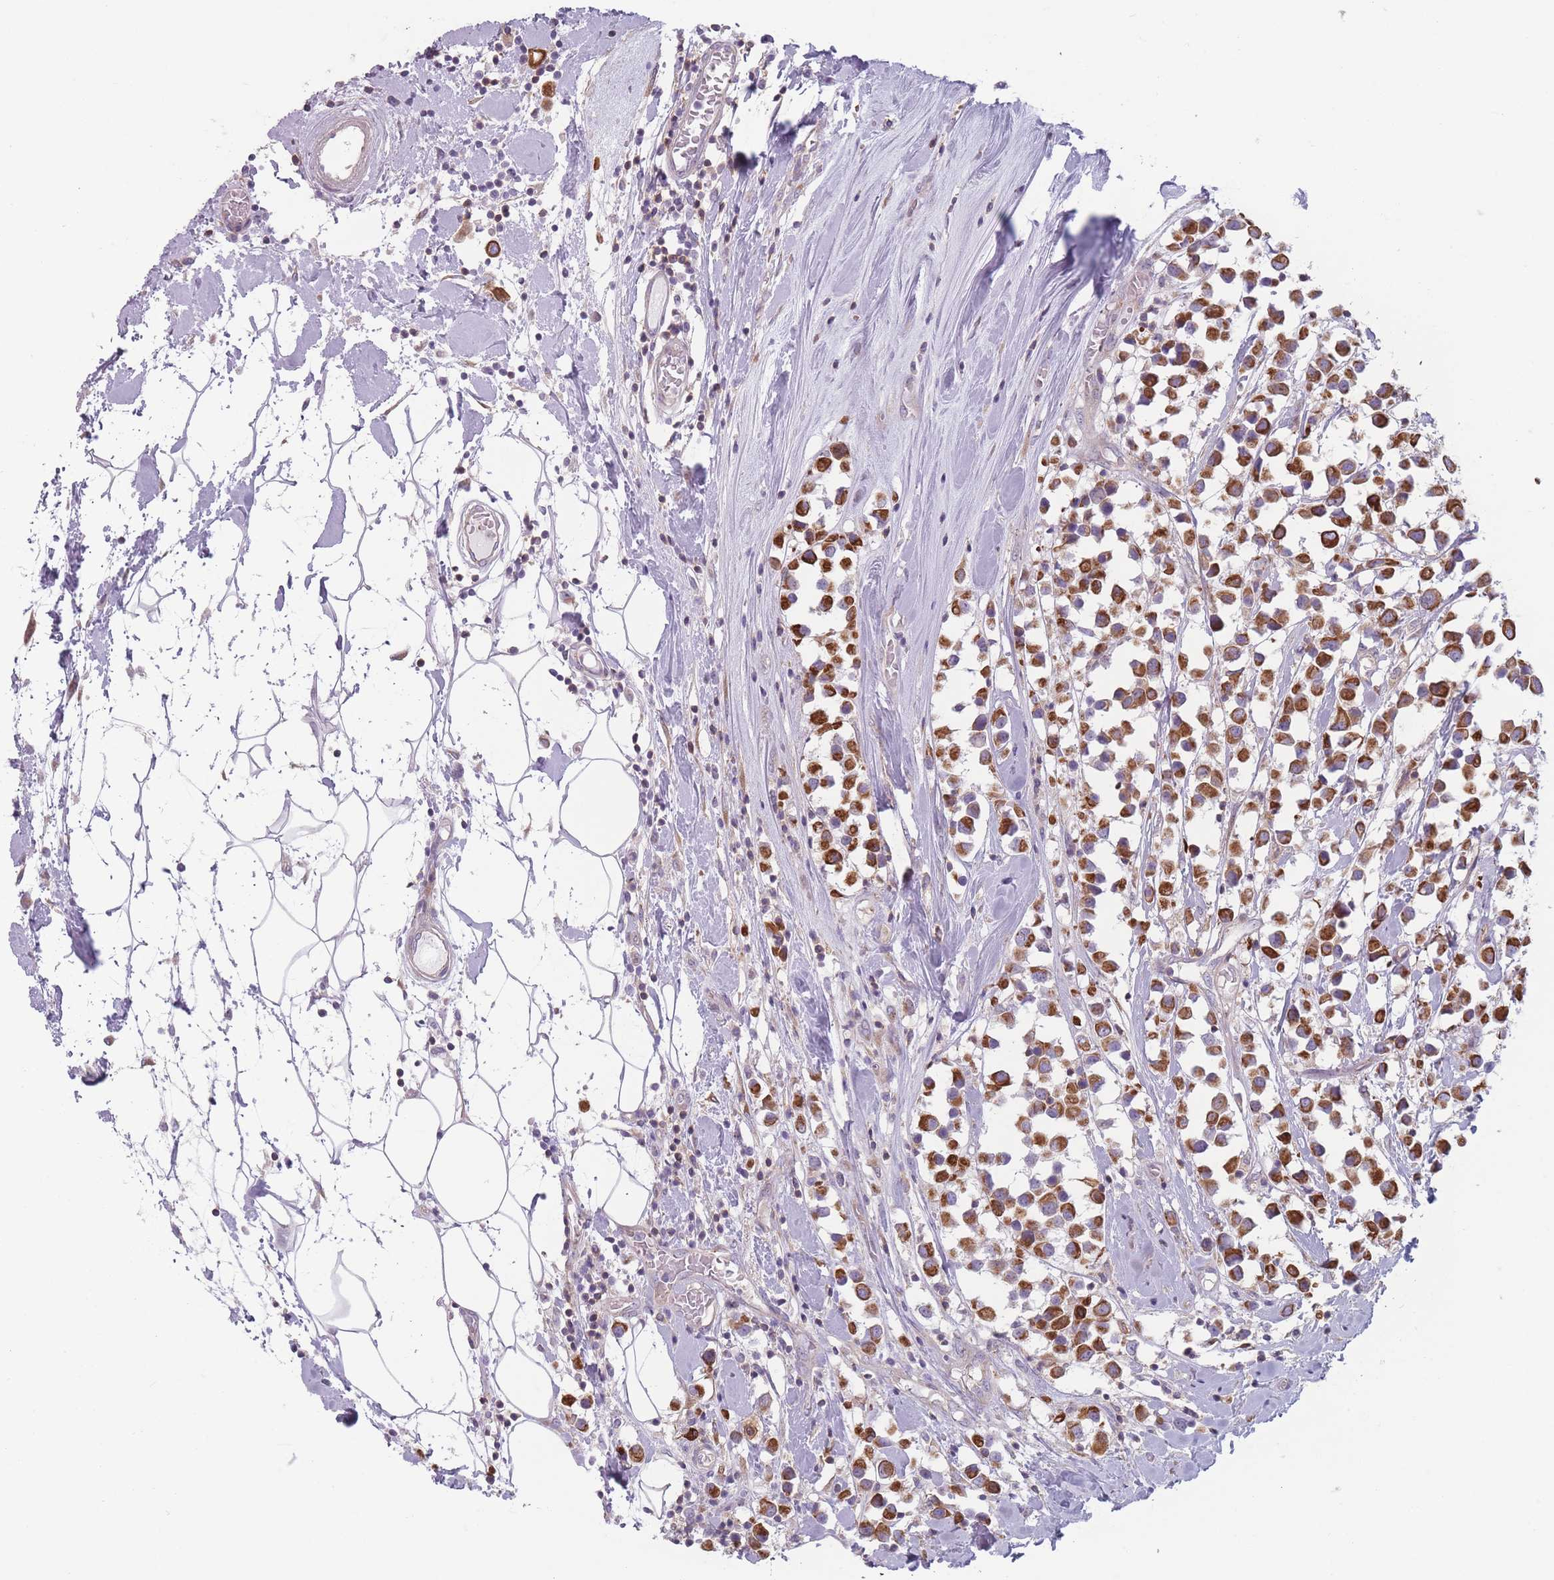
{"staining": {"intensity": "strong", "quantity": ">75%", "location": "cytoplasmic/membranous"}, "tissue": "breast cancer", "cell_type": "Tumor cells", "image_type": "cancer", "snomed": [{"axis": "morphology", "description": "Duct carcinoma"}, {"axis": "topography", "description": "Breast"}], "caption": "IHC photomicrograph of neoplastic tissue: human breast cancer stained using immunohistochemistry reveals high levels of strong protein expression localized specifically in the cytoplasmic/membranous of tumor cells, appearing as a cytoplasmic/membranous brown color.", "gene": "HSBP1L1", "patient": {"sex": "female", "age": 61}}